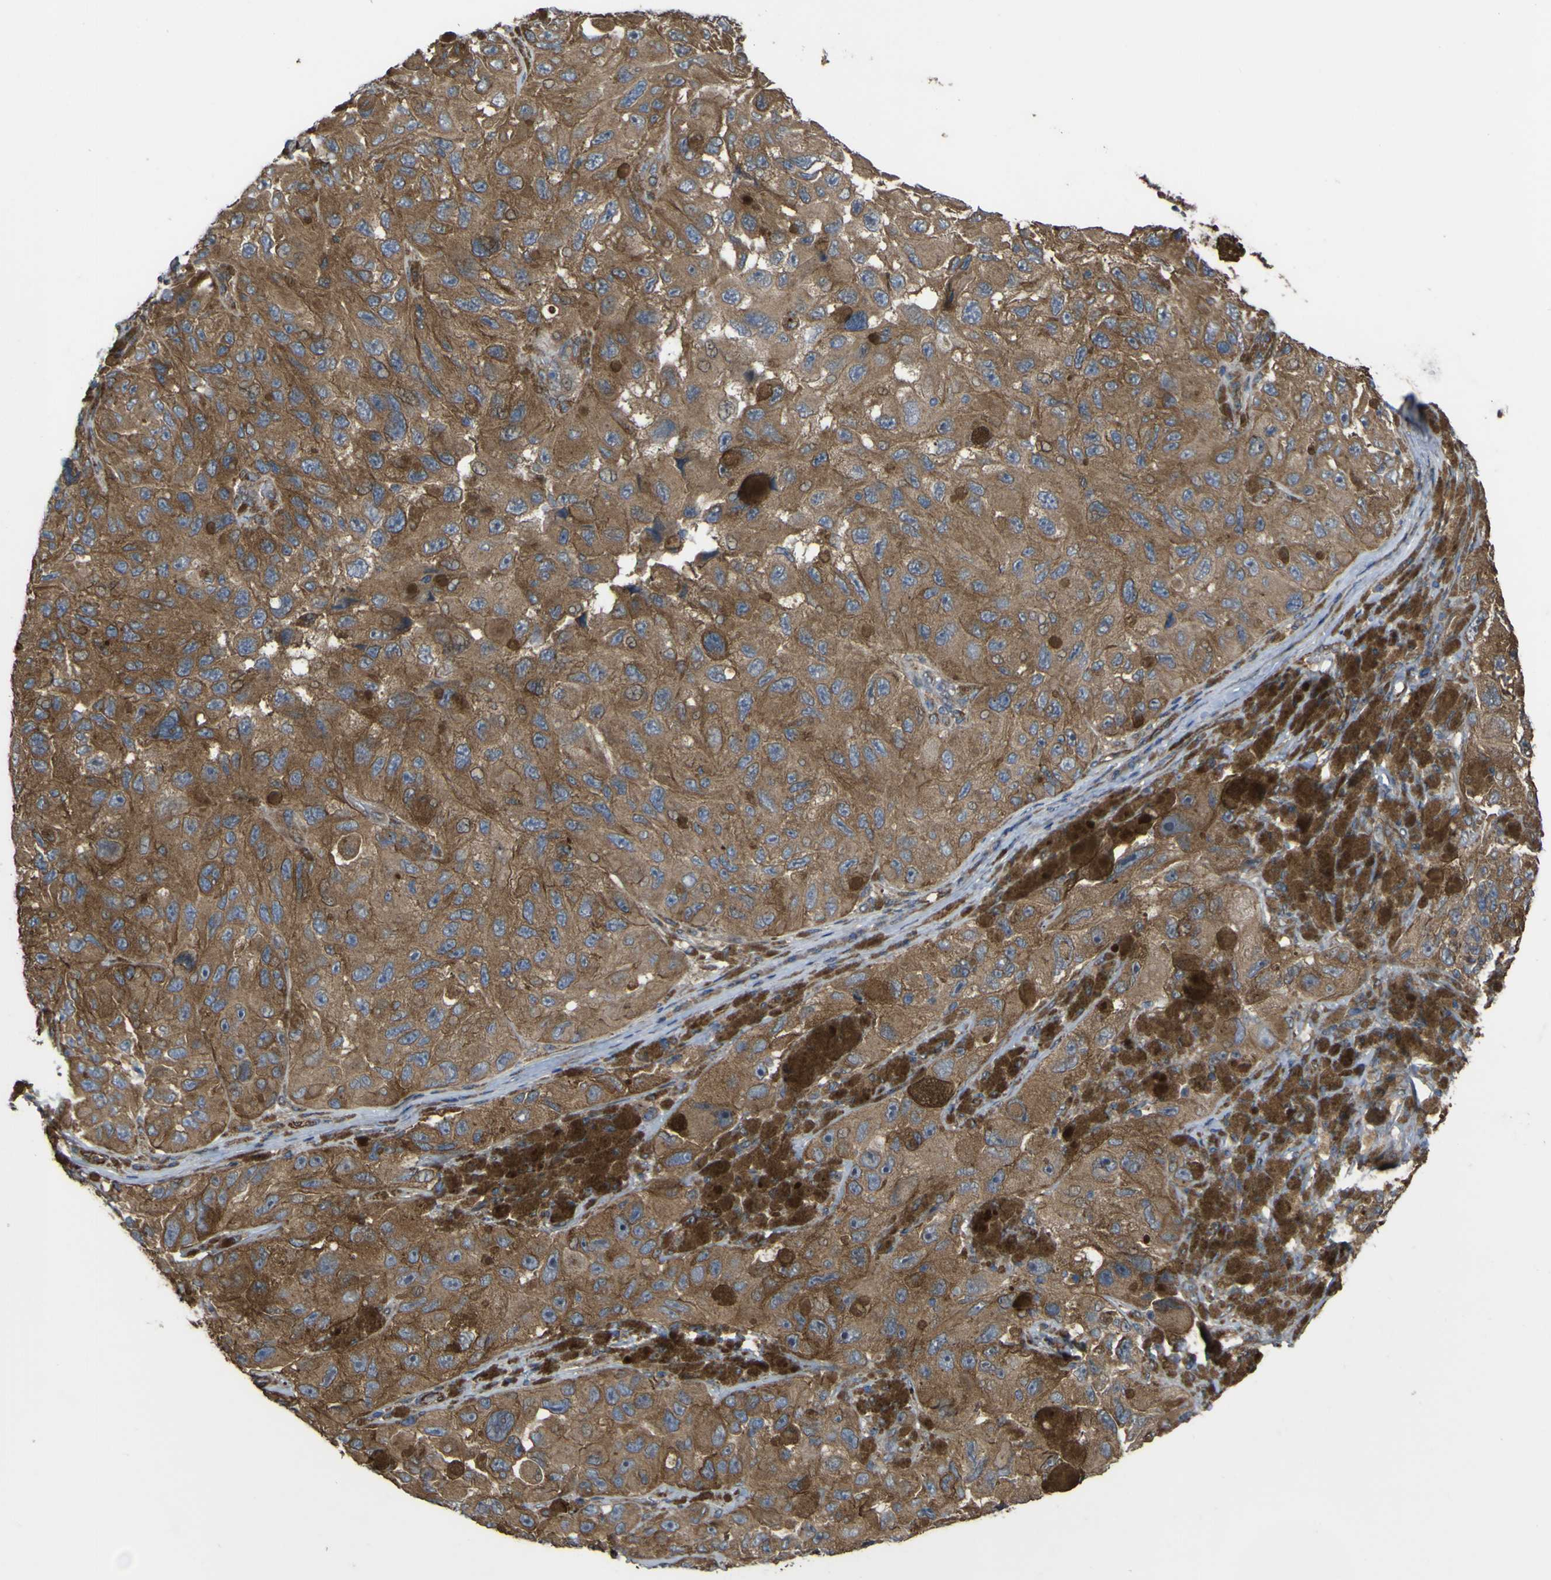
{"staining": {"intensity": "moderate", "quantity": ">75%", "location": "cytoplasmic/membranous"}, "tissue": "melanoma", "cell_type": "Tumor cells", "image_type": "cancer", "snomed": [{"axis": "morphology", "description": "Malignant melanoma, NOS"}, {"axis": "topography", "description": "Skin"}], "caption": "Protein expression analysis of malignant melanoma demonstrates moderate cytoplasmic/membranous positivity in approximately >75% of tumor cells.", "gene": "FBXO30", "patient": {"sex": "female", "age": 73}}